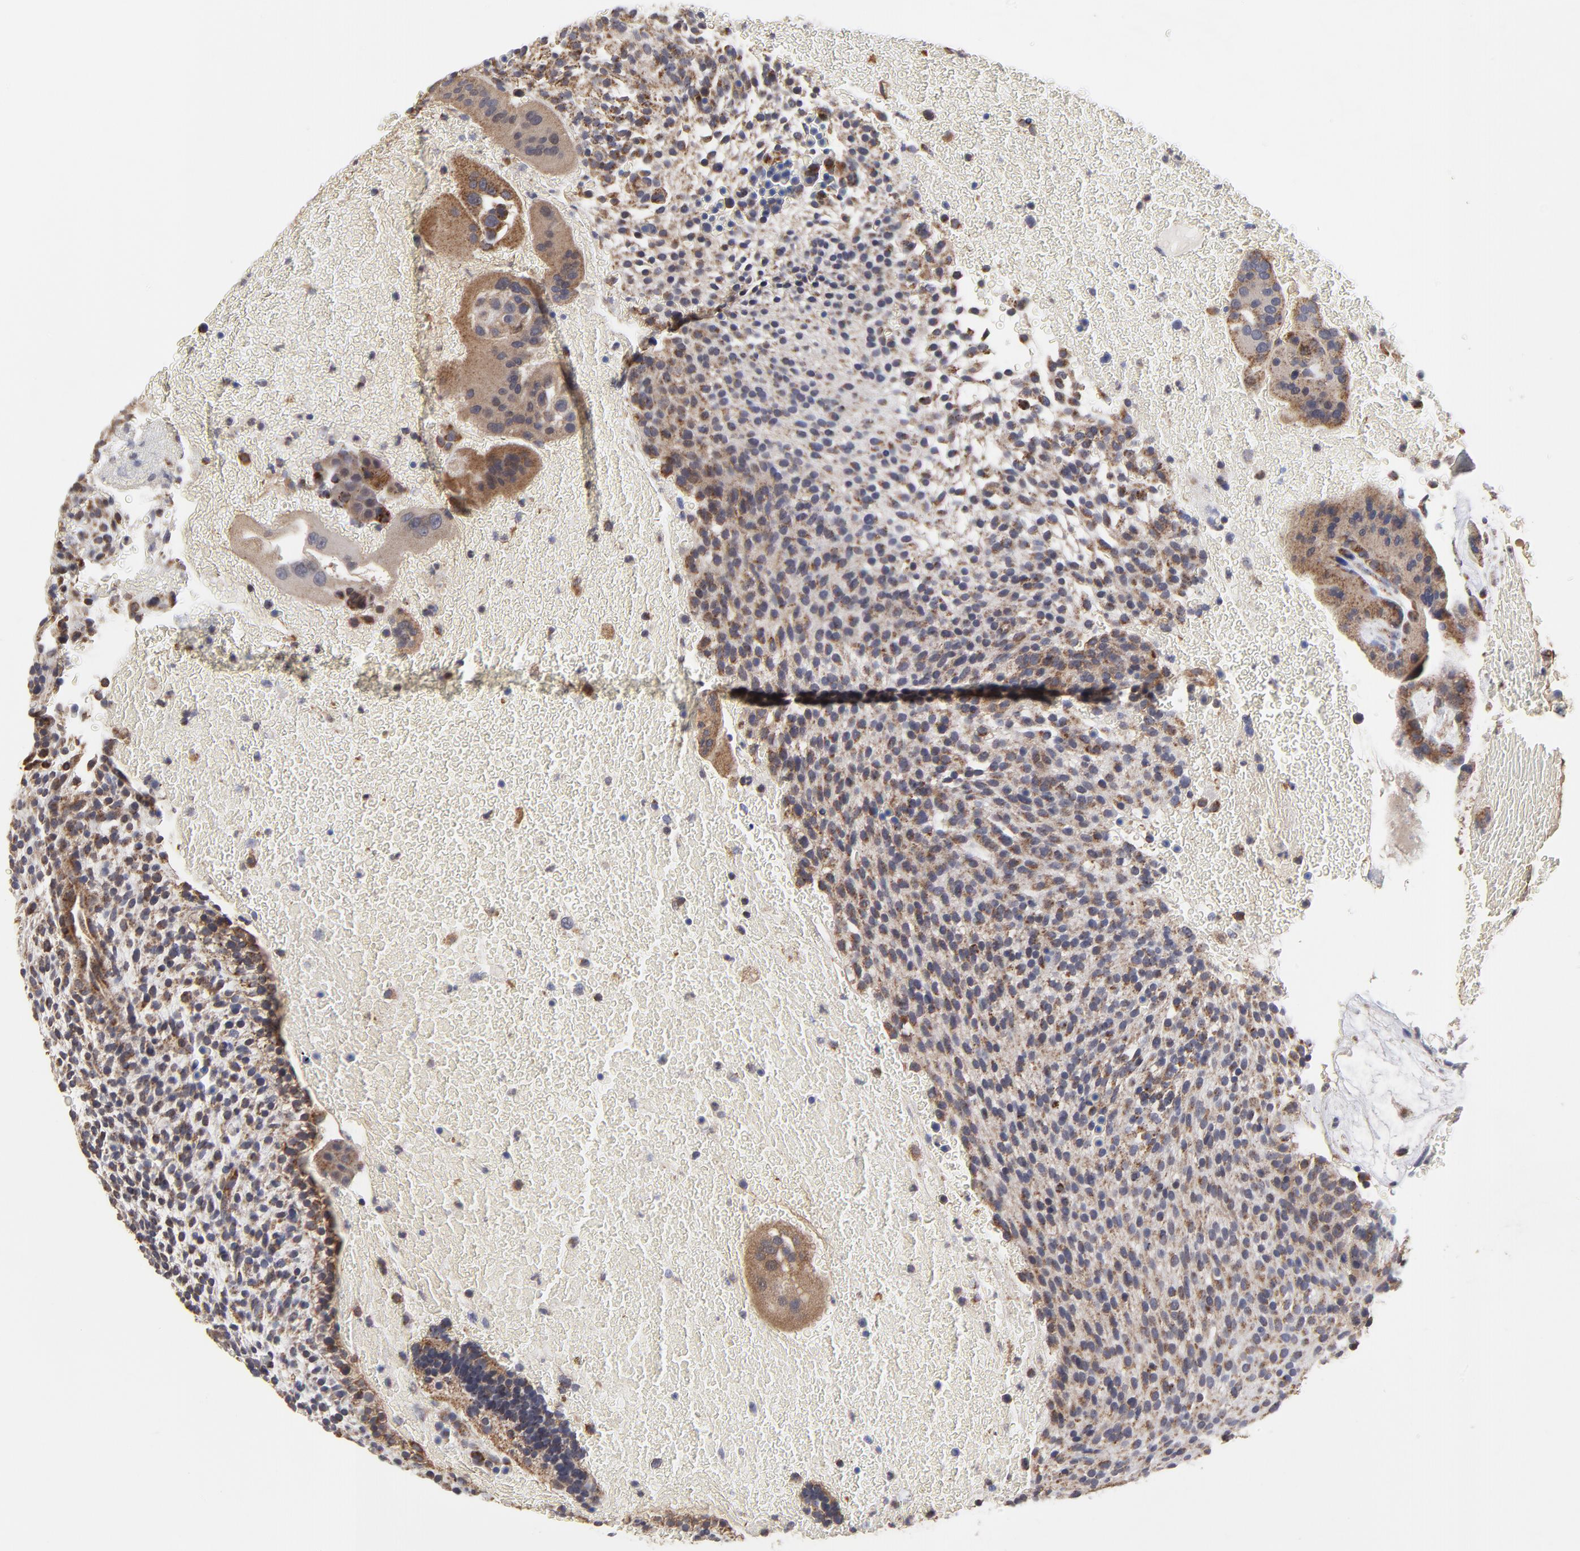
{"staining": {"intensity": "moderate", "quantity": ">75%", "location": "cytoplasmic/membranous"}, "tissue": "placenta", "cell_type": "Trophoblastic cells", "image_type": "normal", "snomed": [{"axis": "morphology", "description": "Normal tissue, NOS"}, {"axis": "topography", "description": "Placenta"}], "caption": "Brown immunohistochemical staining in normal human placenta exhibits moderate cytoplasmic/membranous positivity in about >75% of trophoblastic cells.", "gene": "ZNF550", "patient": {"sex": "female", "age": 19}}